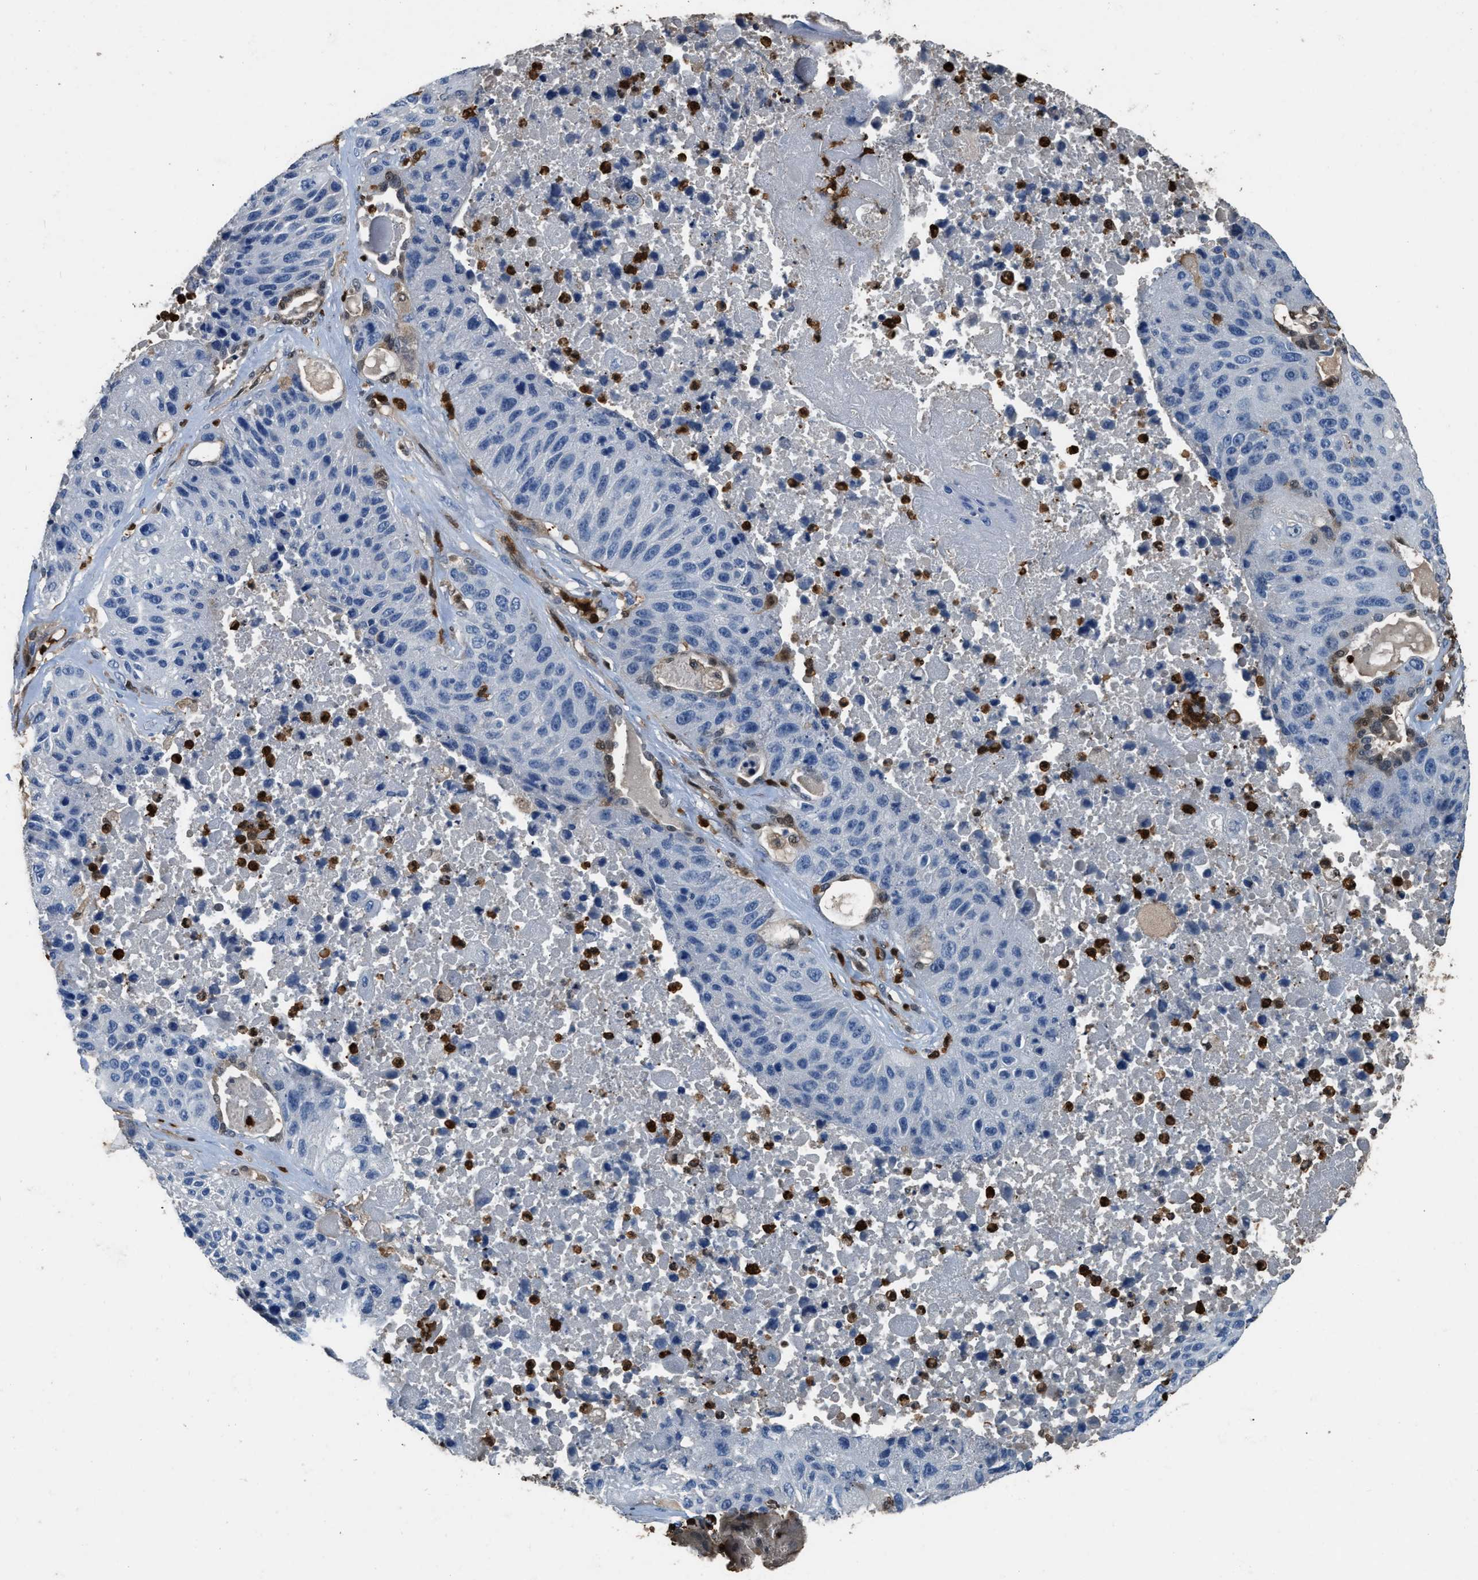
{"staining": {"intensity": "negative", "quantity": "none", "location": "none"}, "tissue": "lung cancer", "cell_type": "Tumor cells", "image_type": "cancer", "snomed": [{"axis": "morphology", "description": "Squamous cell carcinoma, NOS"}, {"axis": "topography", "description": "Lung"}], "caption": "Immunohistochemistry photomicrograph of human lung cancer (squamous cell carcinoma) stained for a protein (brown), which displays no staining in tumor cells. (DAB (3,3'-diaminobenzidine) IHC visualized using brightfield microscopy, high magnification).", "gene": "ARHGDIB", "patient": {"sex": "male", "age": 61}}